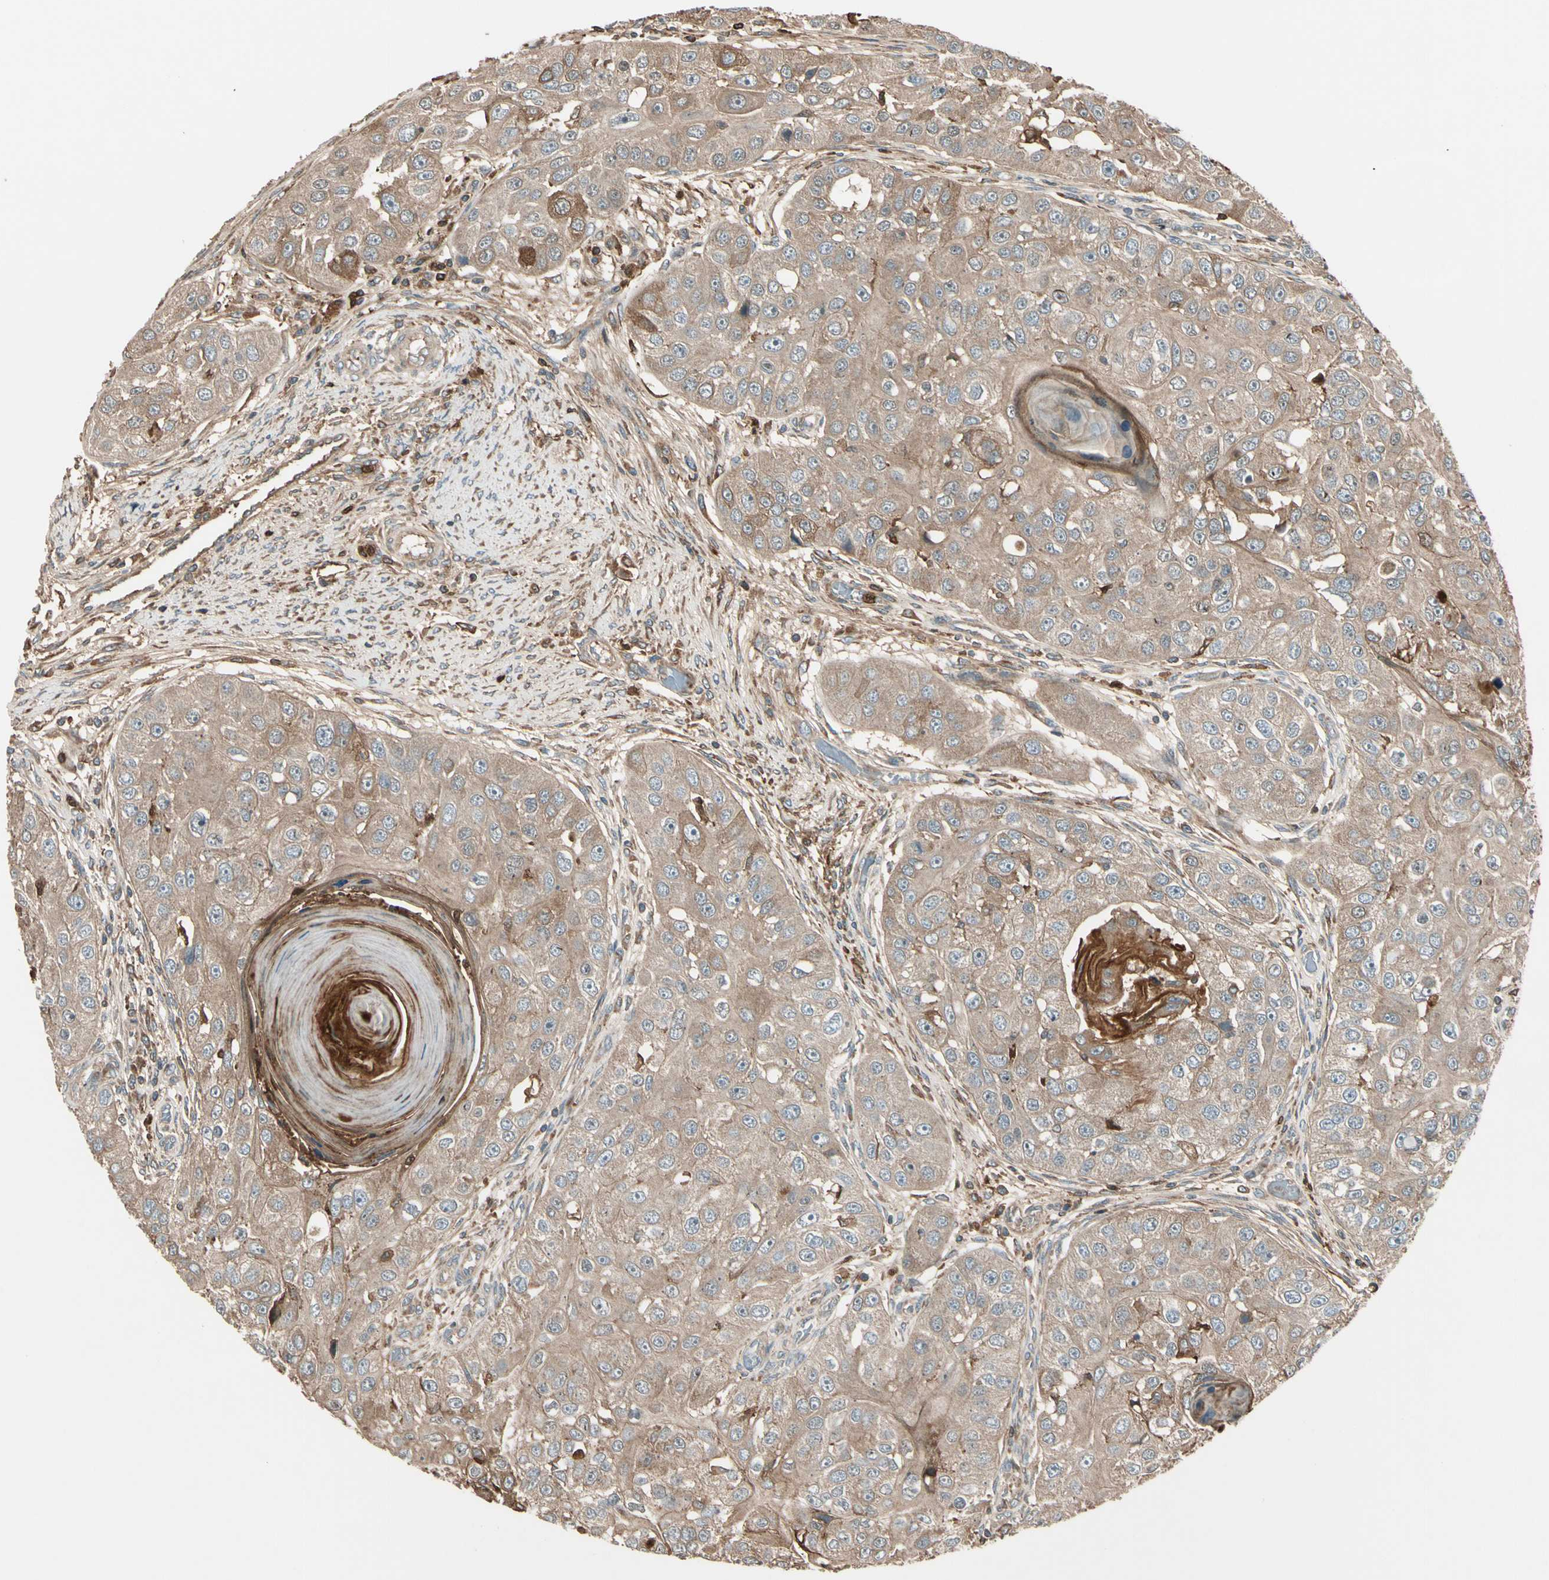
{"staining": {"intensity": "weak", "quantity": ">75%", "location": "cytoplasmic/membranous"}, "tissue": "head and neck cancer", "cell_type": "Tumor cells", "image_type": "cancer", "snomed": [{"axis": "morphology", "description": "Normal tissue, NOS"}, {"axis": "morphology", "description": "Squamous cell carcinoma, NOS"}, {"axis": "topography", "description": "Skeletal muscle"}, {"axis": "topography", "description": "Head-Neck"}], "caption": "DAB immunohistochemical staining of head and neck cancer exhibits weak cytoplasmic/membranous protein positivity in approximately >75% of tumor cells.", "gene": "STX11", "patient": {"sex": "male", "age": 51}}